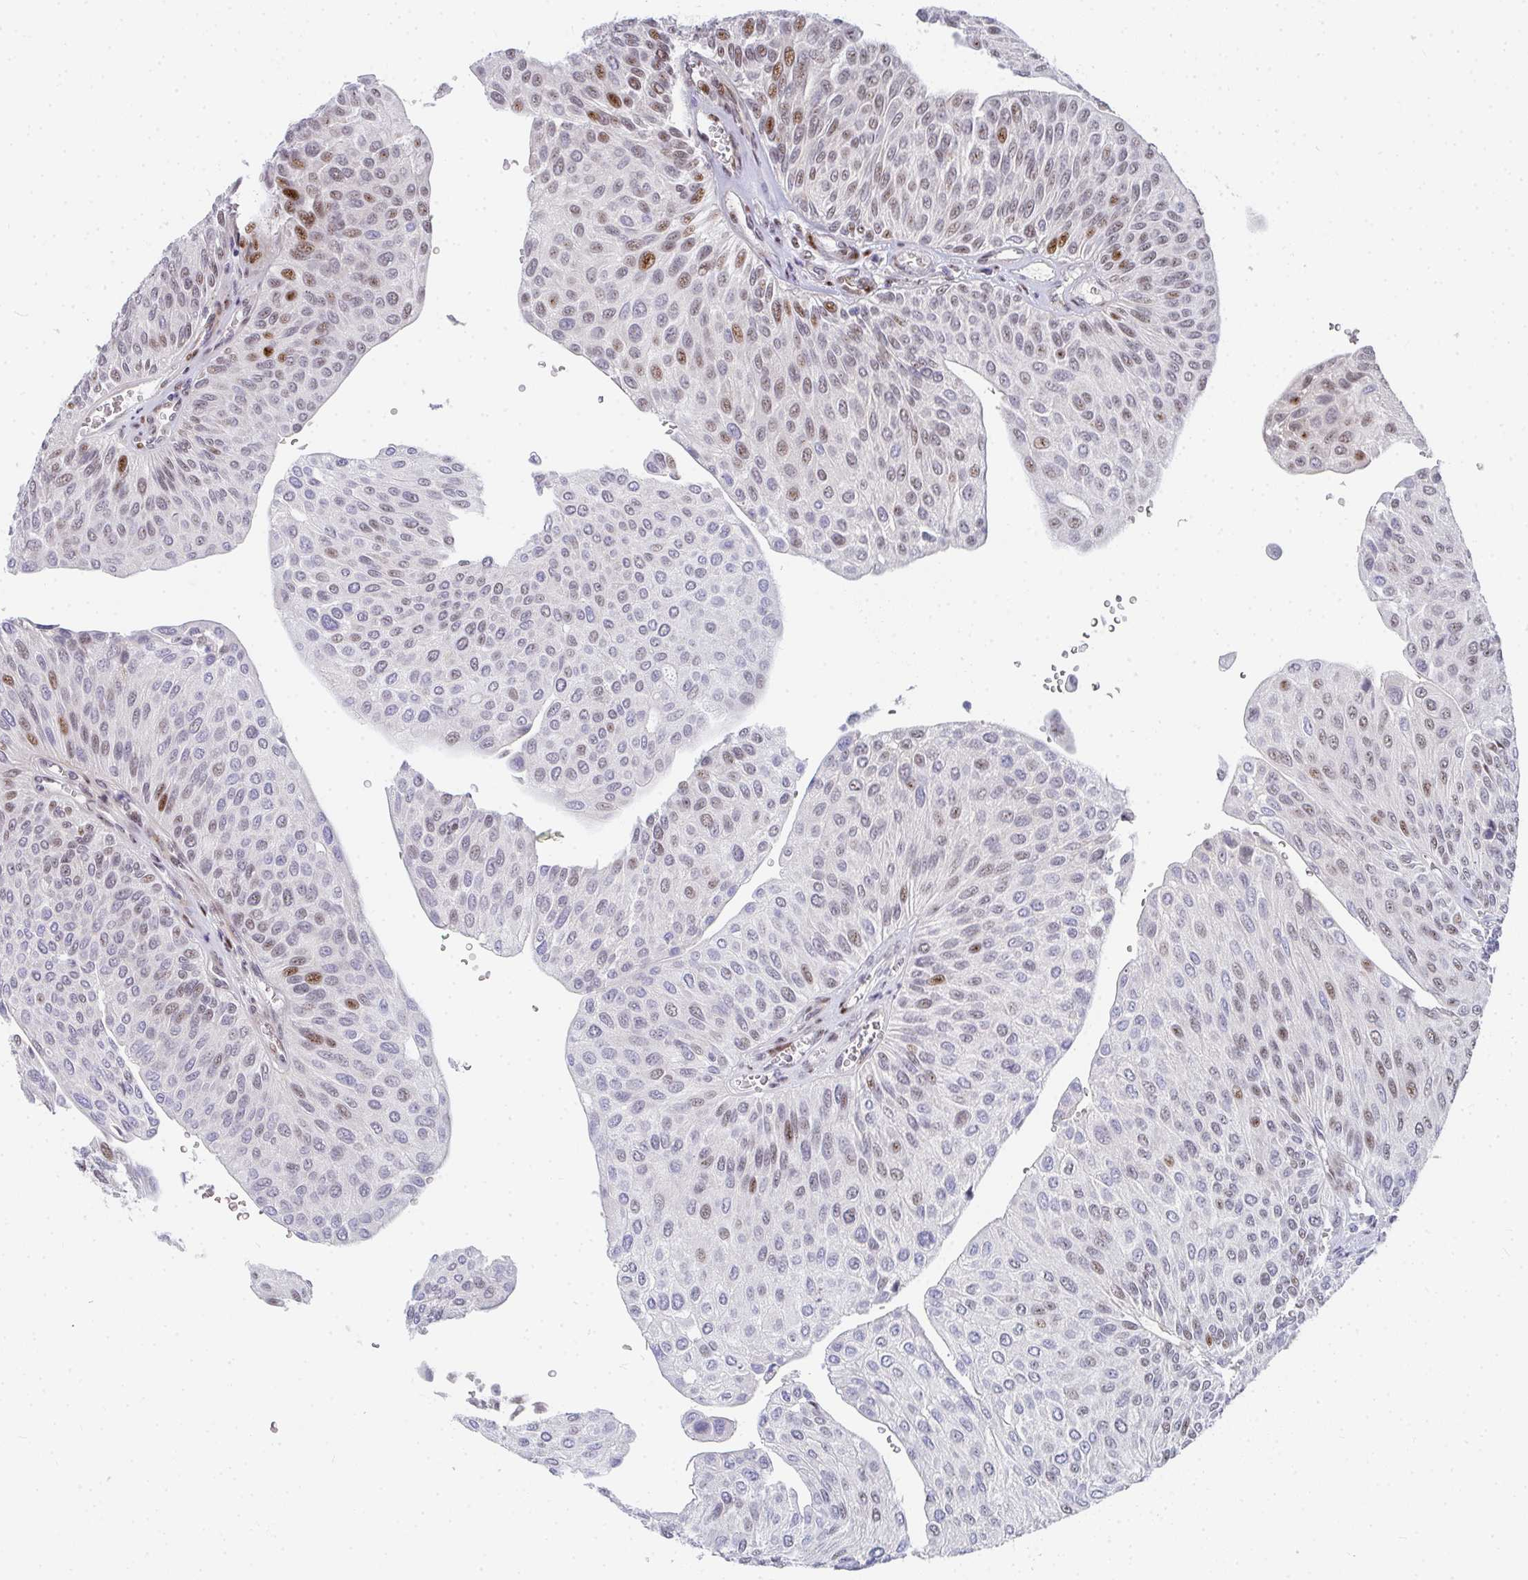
{"staining": {"intensity": "moderate", "quantity": "<25%", "location": "nuclear"}, "tissue": "urothelial cancer", "cell_type": "Tumor cells", "image_type": "cancer", "snomed": [{"axis": "morphology", "description": "Urothelial carcinoma, NOS"}, {"axis": "topography", "description": "Urinary bladder"}], "caption": "Human transitional cell carcinoma stained with a protein marker displays moderate staining in tumor cells.", "gene": "ZIC3", "patient": {"sex": "male", "age": 67}}